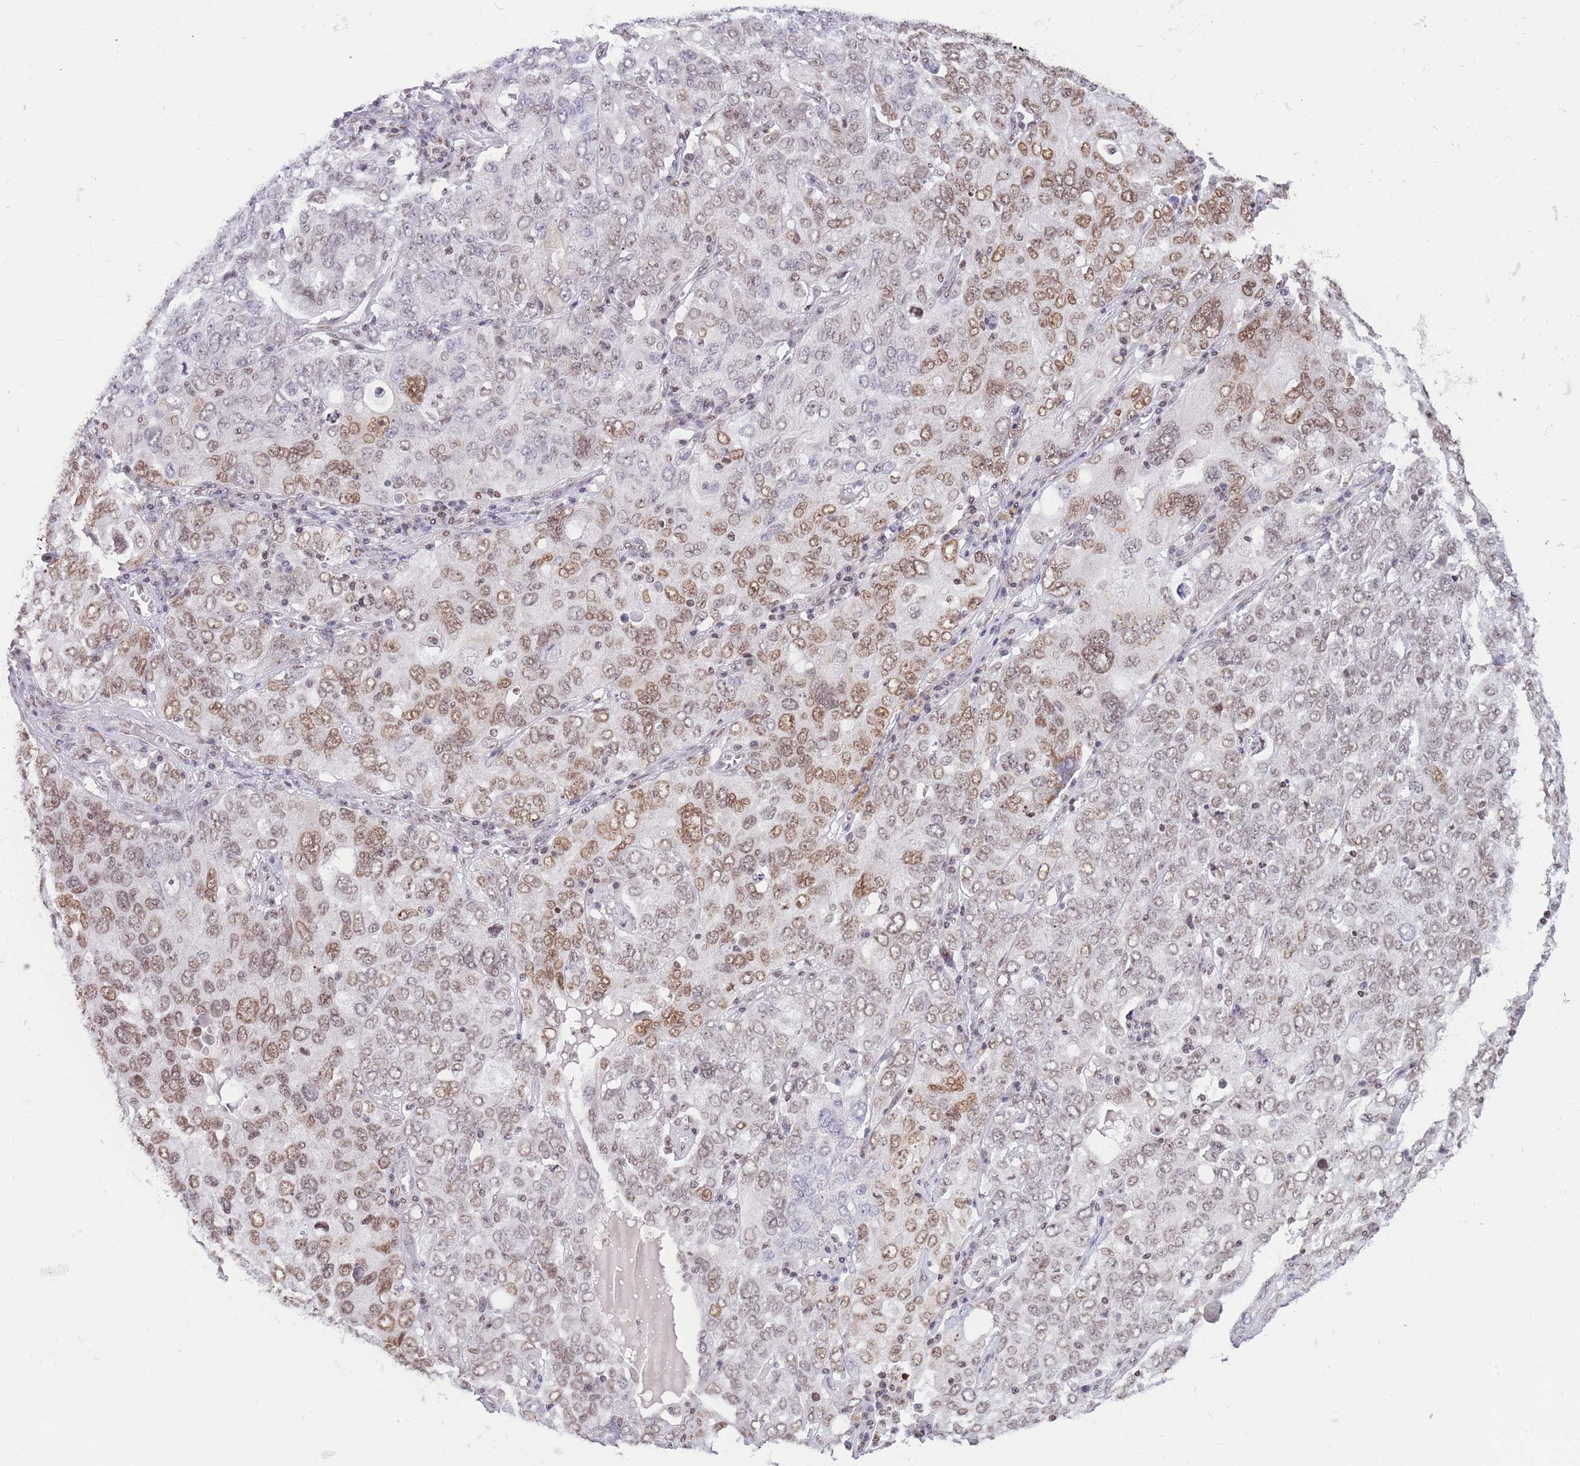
{"staining": {"intensity": "moderate", "quantity": ">75%", "location": "nuclear"}, "tissue": "ovarian cancer", "cell_type": "Tumor cells", "image_type": "cancer", "snomed": [{"axis": "morphology", "description": "Carcinoma, endometroid"}, {"axis": "topography", "description": "Ovary"}], "caption": "Approximately >75% of tumor cells in endometroid carcinoma (ovarian) display moderate nuclear protein expression as visualized by brown immunohistochemical staining.", "gene": "HMGN1", "patient": {"sex": "female", "age": 62}}